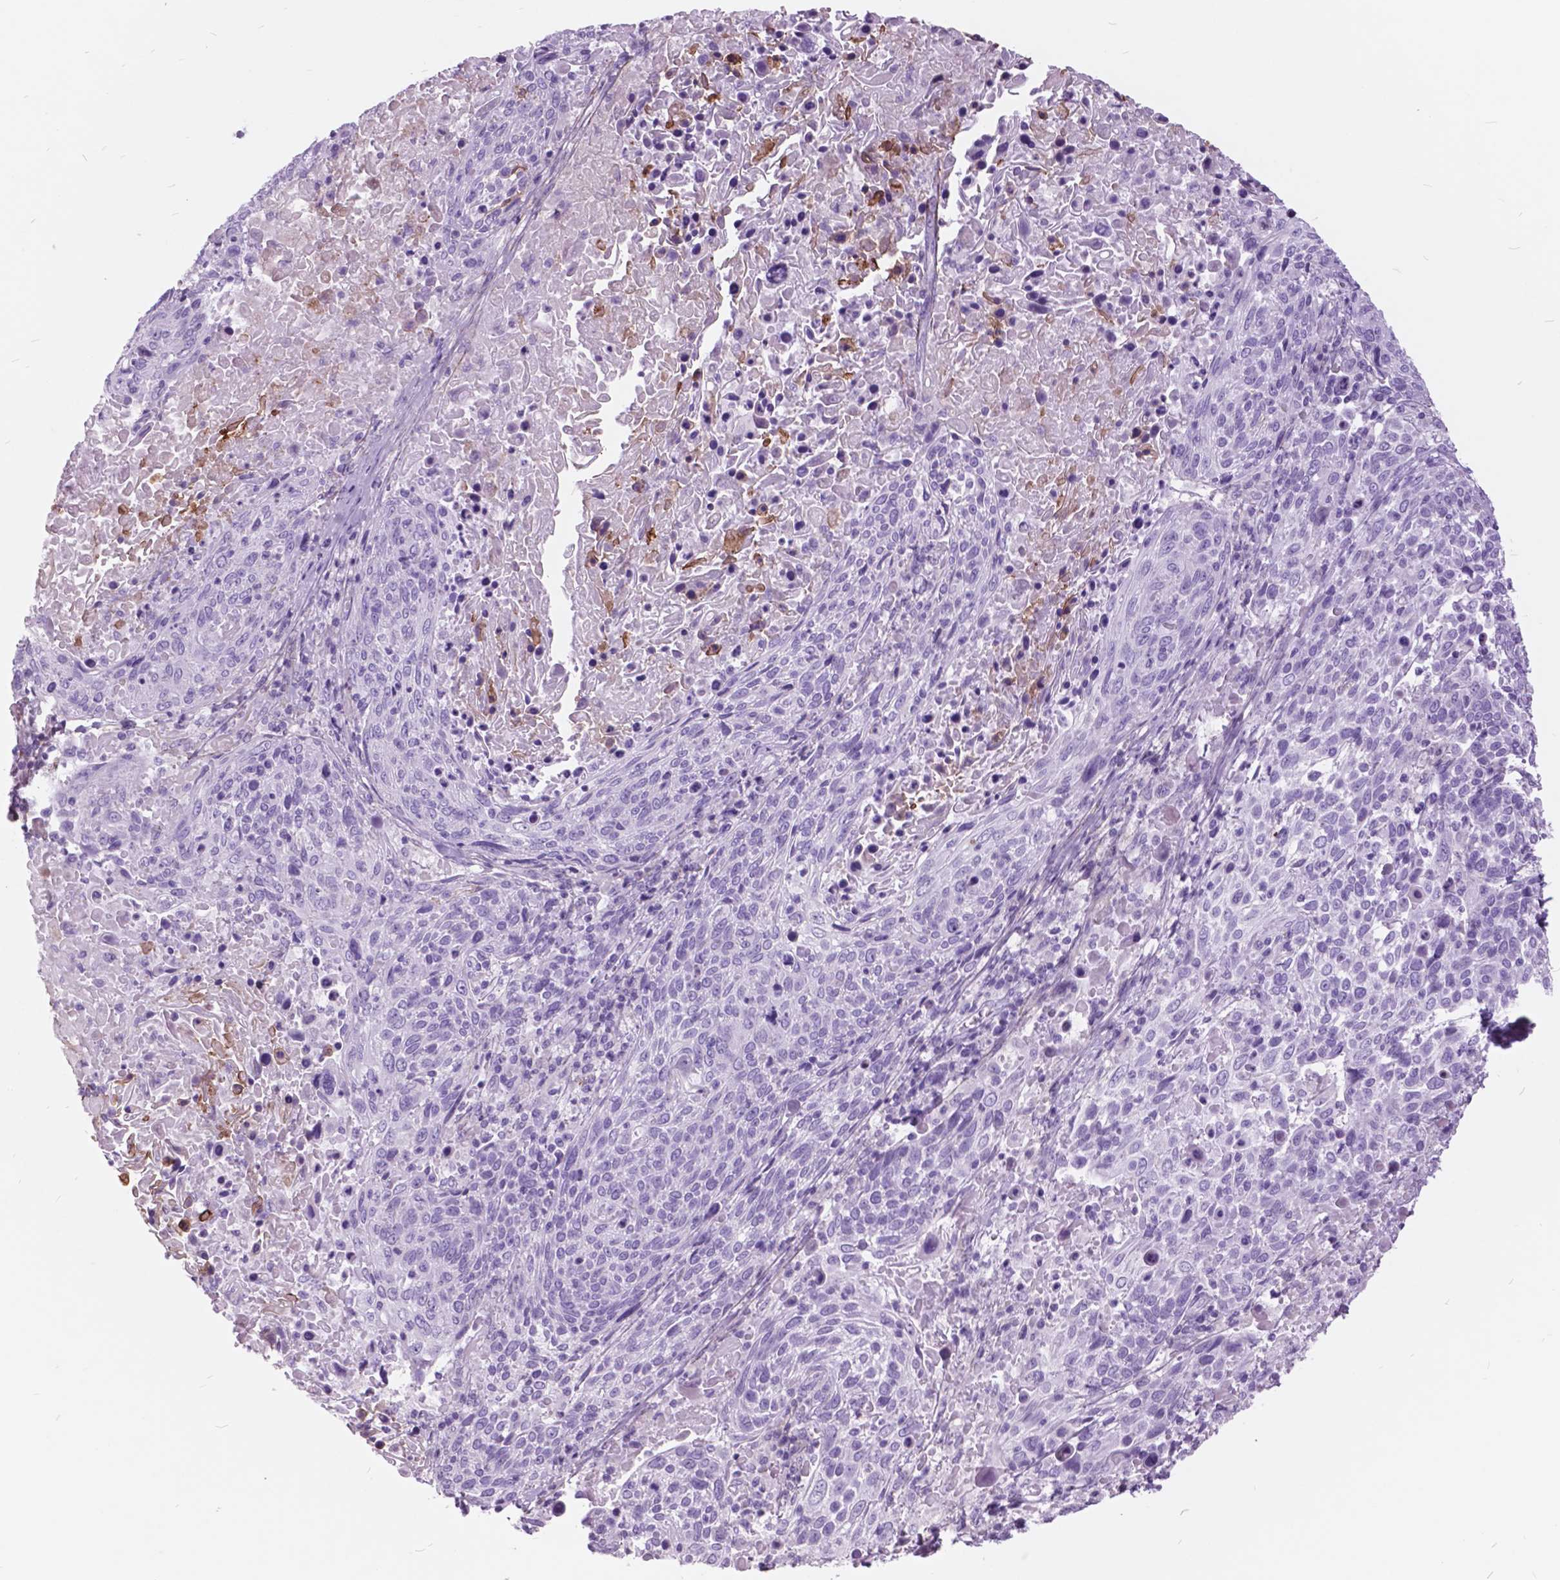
{"staining": {"intensity": "negative", "quantity": "none", "location": "none"}, "tissue": "cervical cancer", "cell_type": "Tumor cells", "image_type": "cancer", "snomed": [{"axis": "morphology", "description": "Squamous cell carcinoma, NOS"}, {"axis": "topography", "description": "Cervix"}], "caption": "This is an immunohistochemistry (IHC) histopathology image of human cervical cancer. There is no positivity in tumor cells.", "gene": "GDF9", "patient": {"sex": "female", "age": 61}}